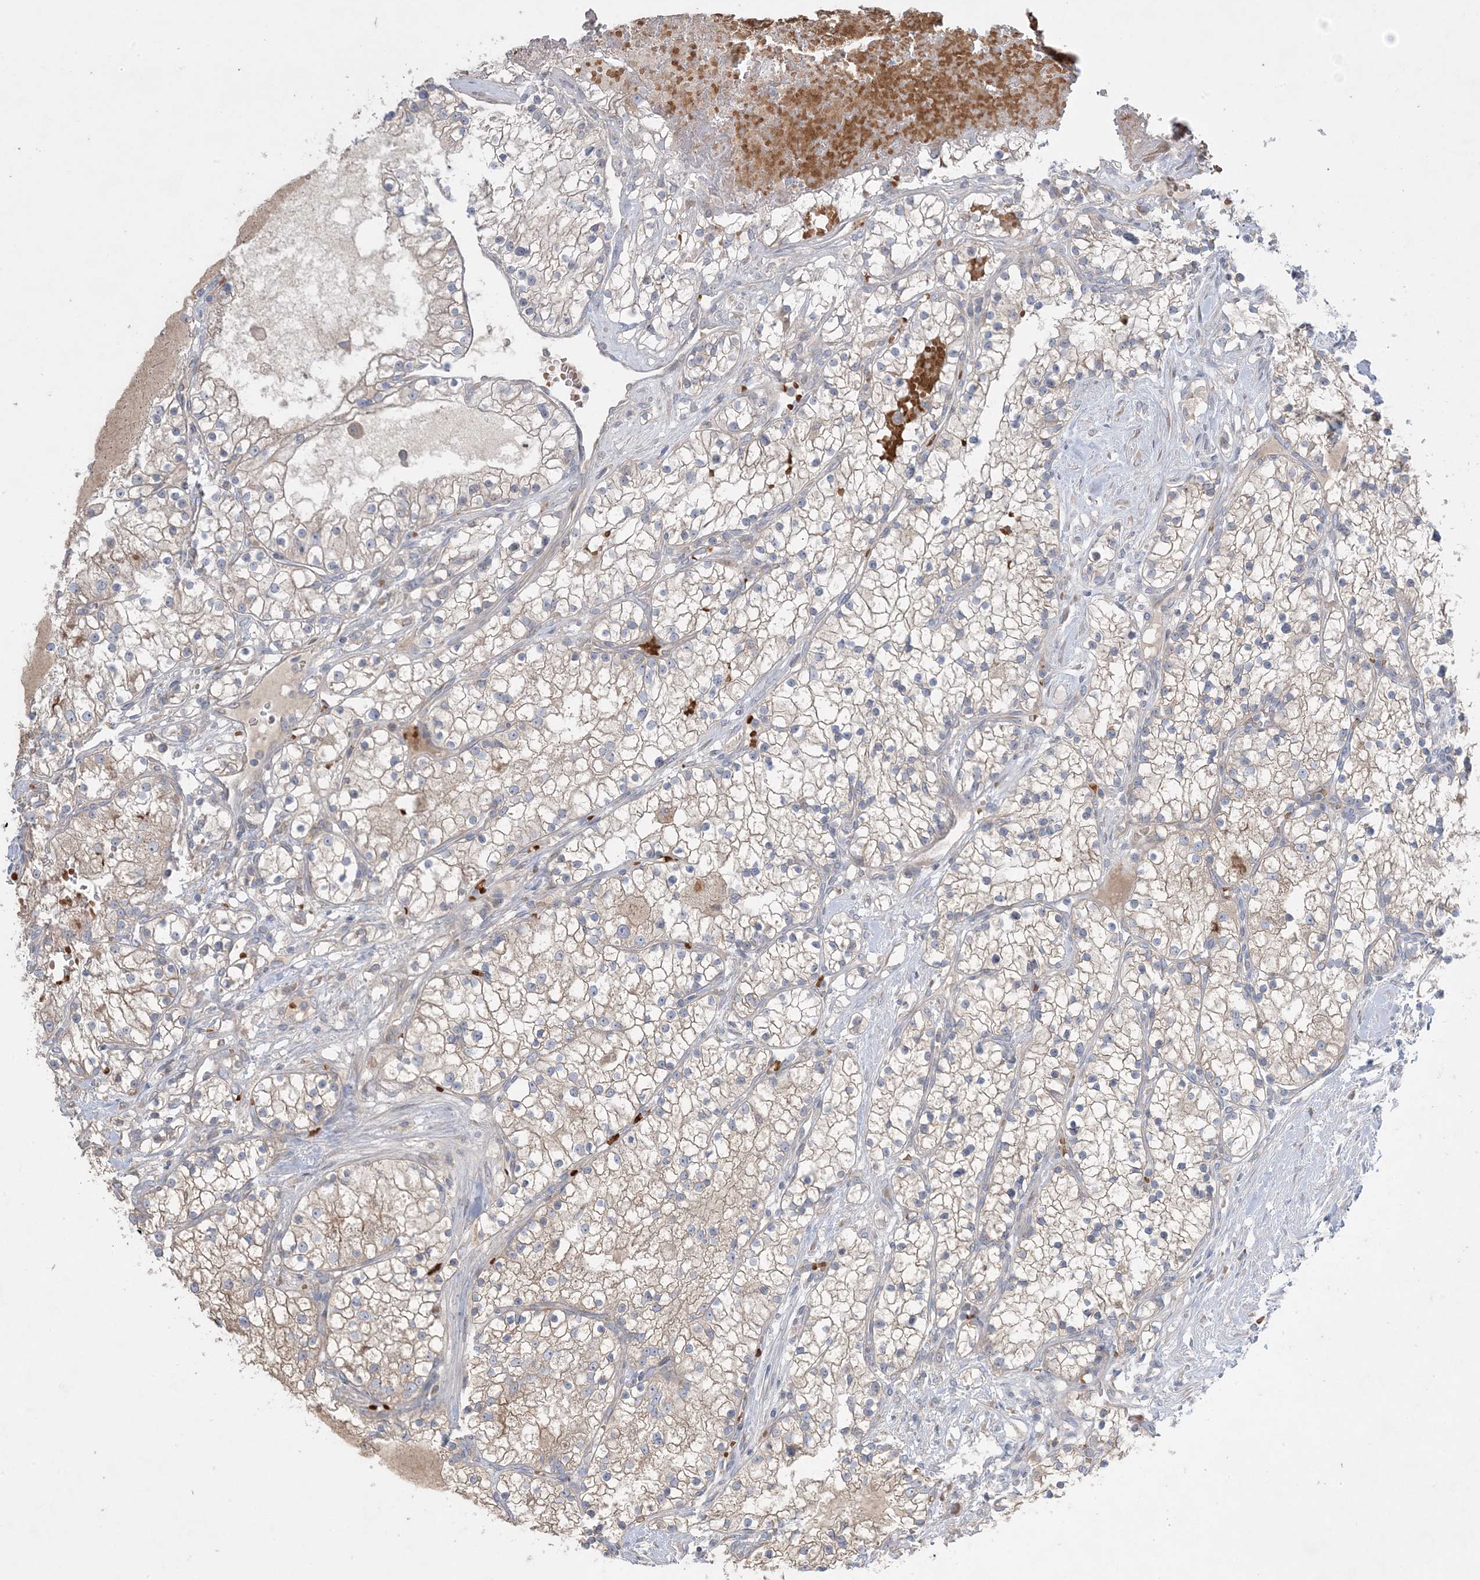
{"staining": {"intensity": "weak", "quantity": "25%-75%", "location": "cytoplasmic/membranous"}, "tissue": "renal cancer", "cell_type": "Tumor cells", "image_type": "cancer", "snomed": [{"axis": "morphology", "description": "Normal tissue, NOS"}, {"axis": "morphology", "description": "Adenocarcinoma, NOS"}, {"axis": "topography", "description": "Kidney"}], "caption": "Tumor cells display low levels of weak cytoplasmic/membranous staining in approximately 25%-75% of cells in human renal adenocarcinoma.", "gene": "MMGT1", "patient": {"sex": "male", "age": 68}}